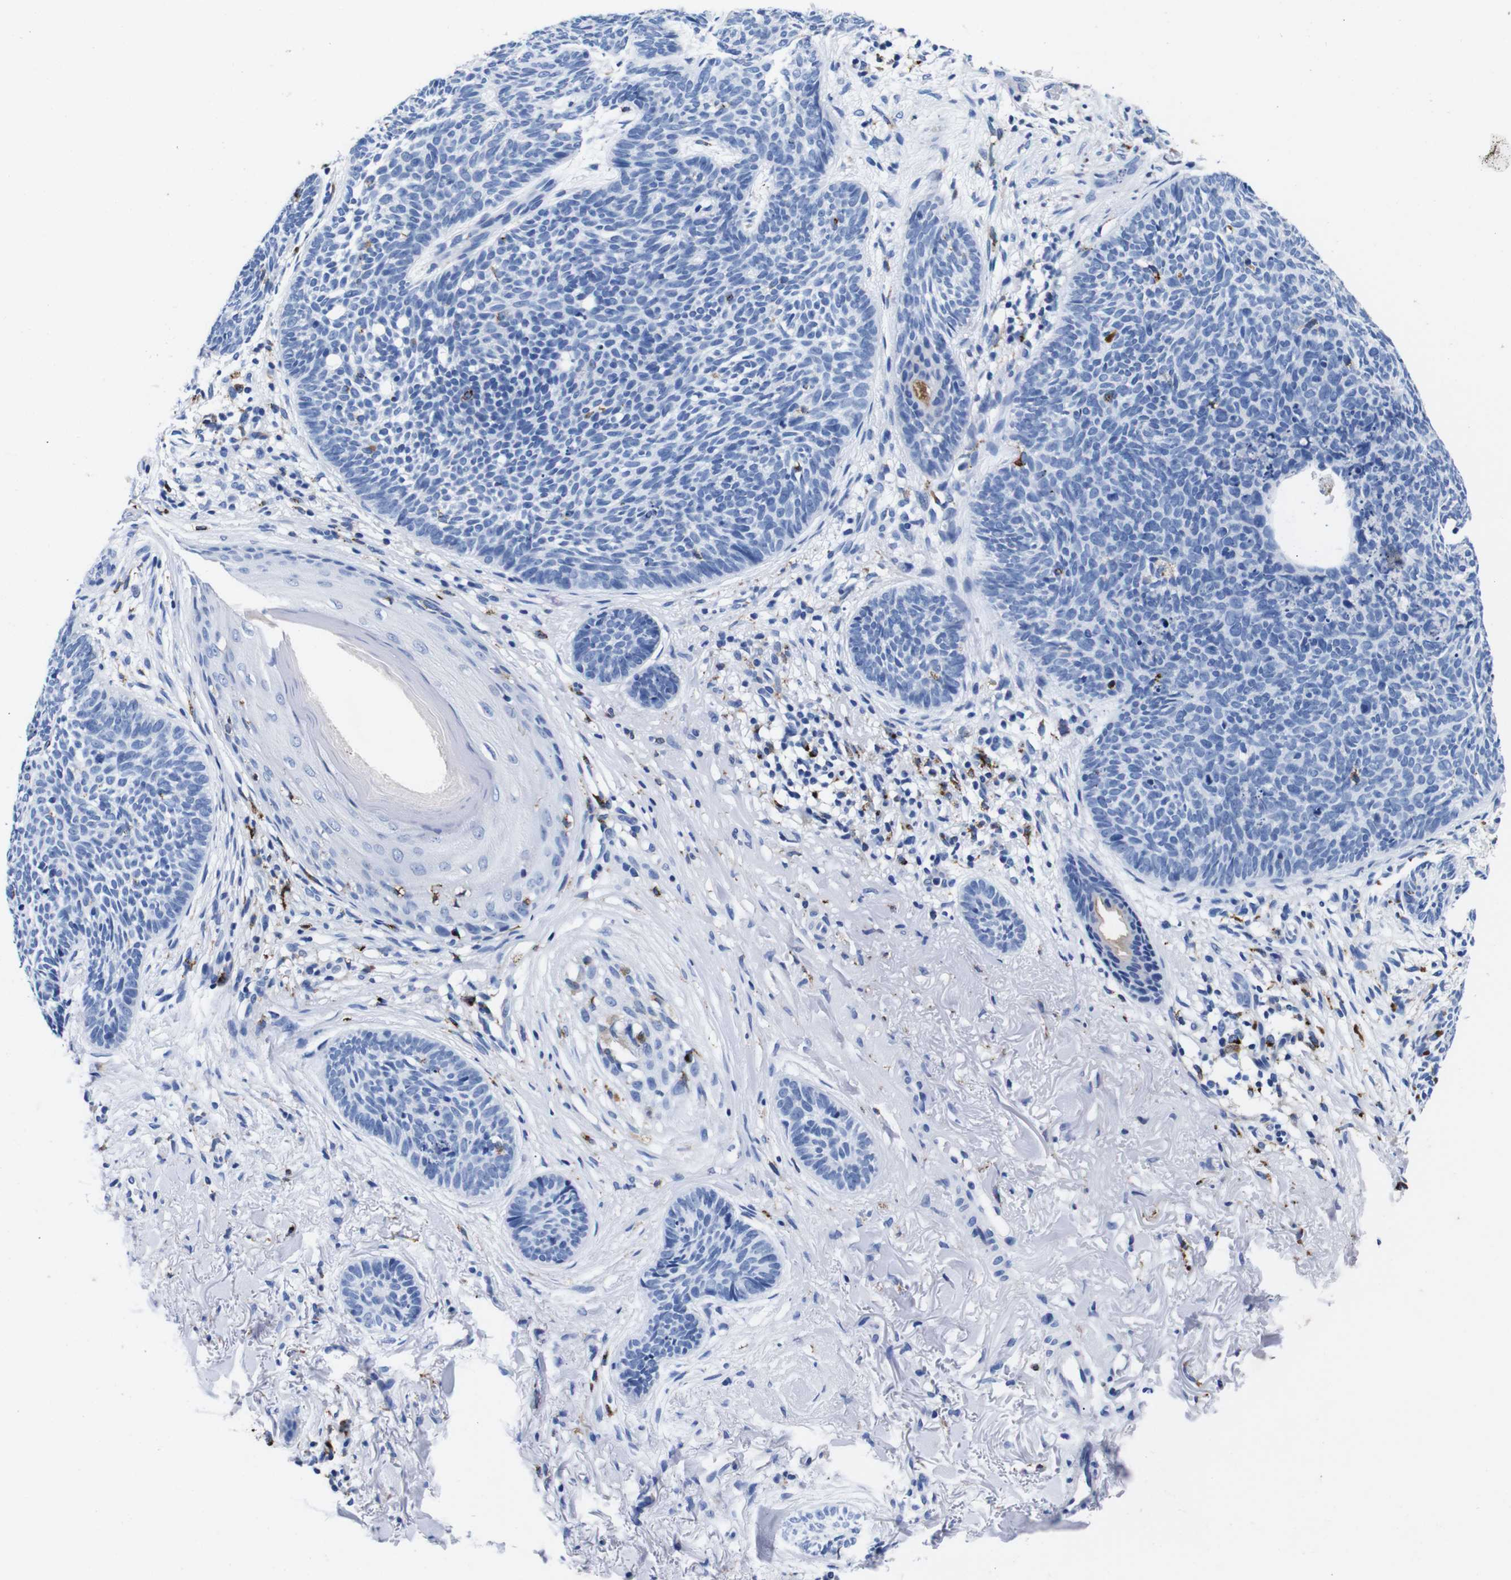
{"staining": {"intensity": "negative", "quantity": "none", "location": "none"}, "tissue": "skin cancer", "cell_type": "Tumor cells", "image_type": "cancer", "snomed": [{"axis": "morphology", "description": "Basal cell carcinoma"}, {"axis": "topography", "description": "Skin"}], "caption": "Immunohistochemistry (IHC) image of basal cell carcinoma (skin) stained for a protein (brown), which reveals no positivity in tumor cells.", "gene": "HLA-DMB", "patient": {"sex": "female", "age": 70}}